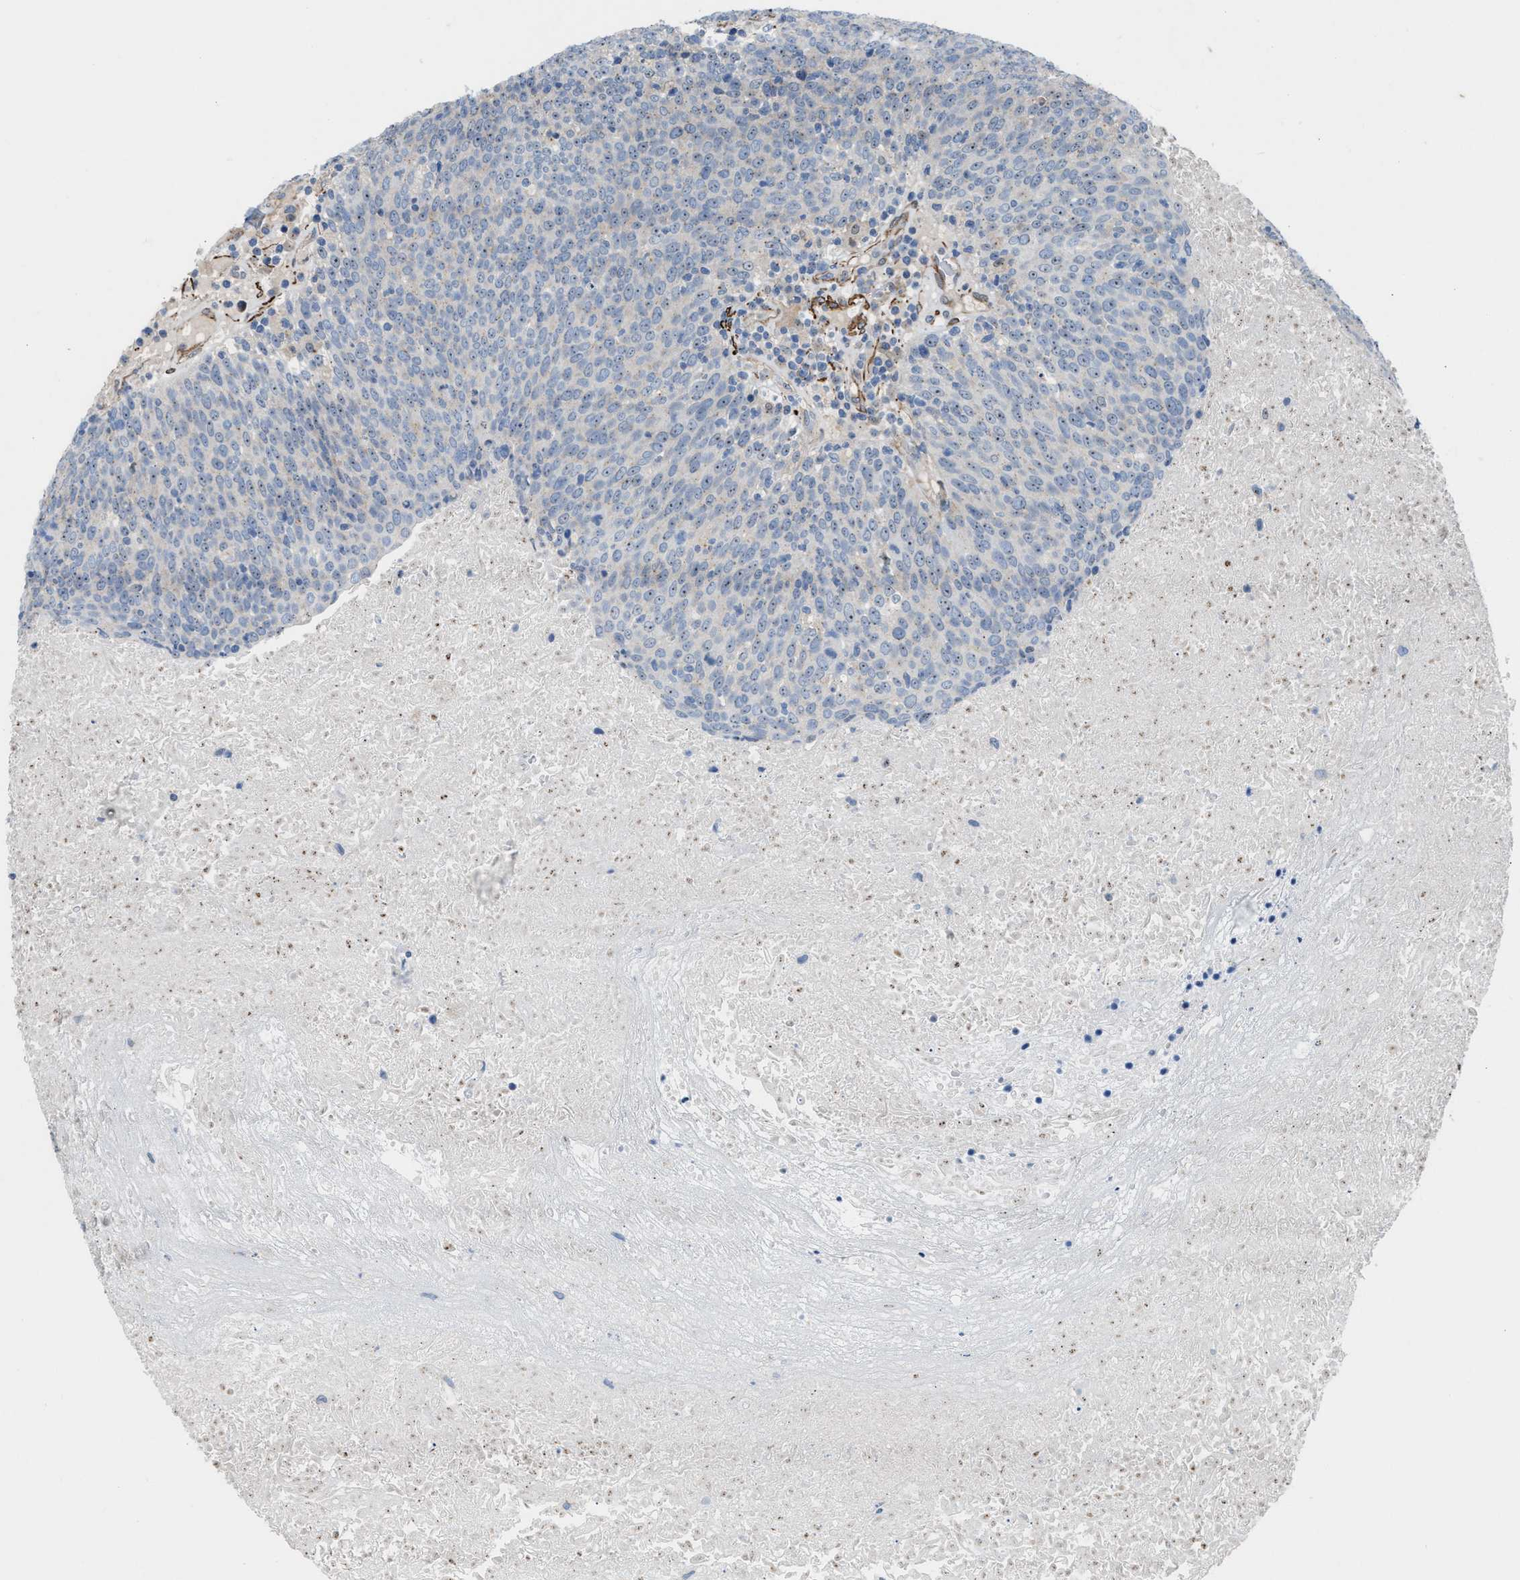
{"staining": {"intensity": "weak", "quantity": "25%-75%", "location": "nuclear"}, "tissue": "head and neck cancer", "cell_type": "Tumor cells", "image_type": "cancer", "snomed": [{"axis": "morphology", "description": "Squamous cell carcinoma, NOS"}, {"axis": "morphology", "description": "Squamous cell carcinoma, metastatic, NOS"}, {"axis": "topography", "description": "Lymph node"}, {"axis": "topography", "description": "Head-Neck"}], "caption": "Tumor cells exhibit weak nuclear expression in approximately 25%-75% of cells in head and neck squamous cell carcinoma. (DAB IHC, brown staining for protein, blue staining for nuclei).", "gene": "NQO2", "patient": {"sex": "male", "age": 62}}